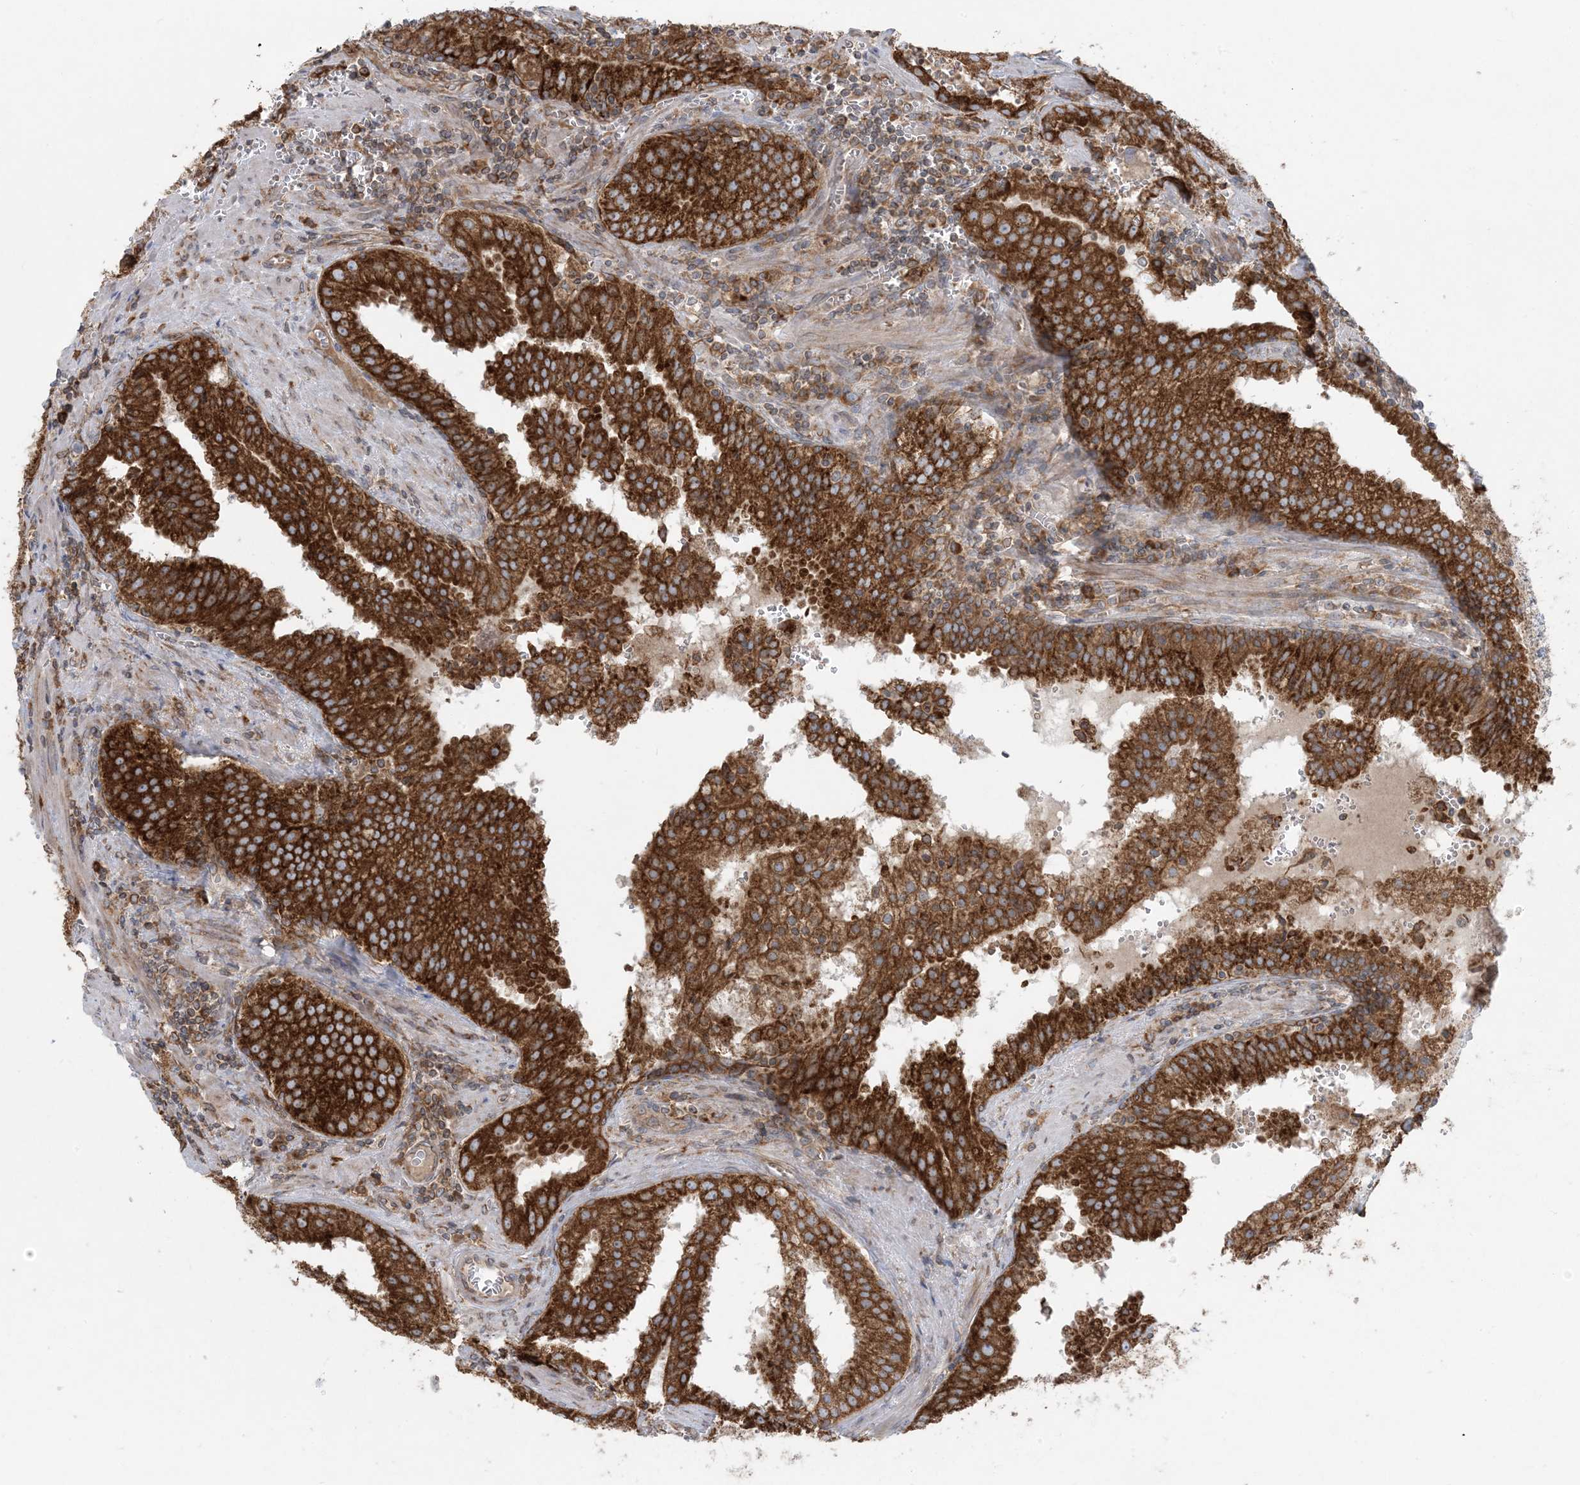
{"staining": {"intensity": "strong", "quantity": ">75%", "location": "cytoplasmic/membranous"}, "tissue": "prostate cancer", "cell_type": "Tumor cells", "image_type": "cancer", "snomed": [{"axis": "morphology", "description": "Adenocarcinoma, High grade"}, {"axis": "topography", "description": "Prostate"}], "caption": "This is an image of immunohistochemistry (IHC) staining of adenocarcinoma (high-grade) (prostate), which shows strong positivity in the cytoplasmic/membranous of tumor cells.", "gene": "UBXN4", "patient": {"sex": "male", "age": 68}}